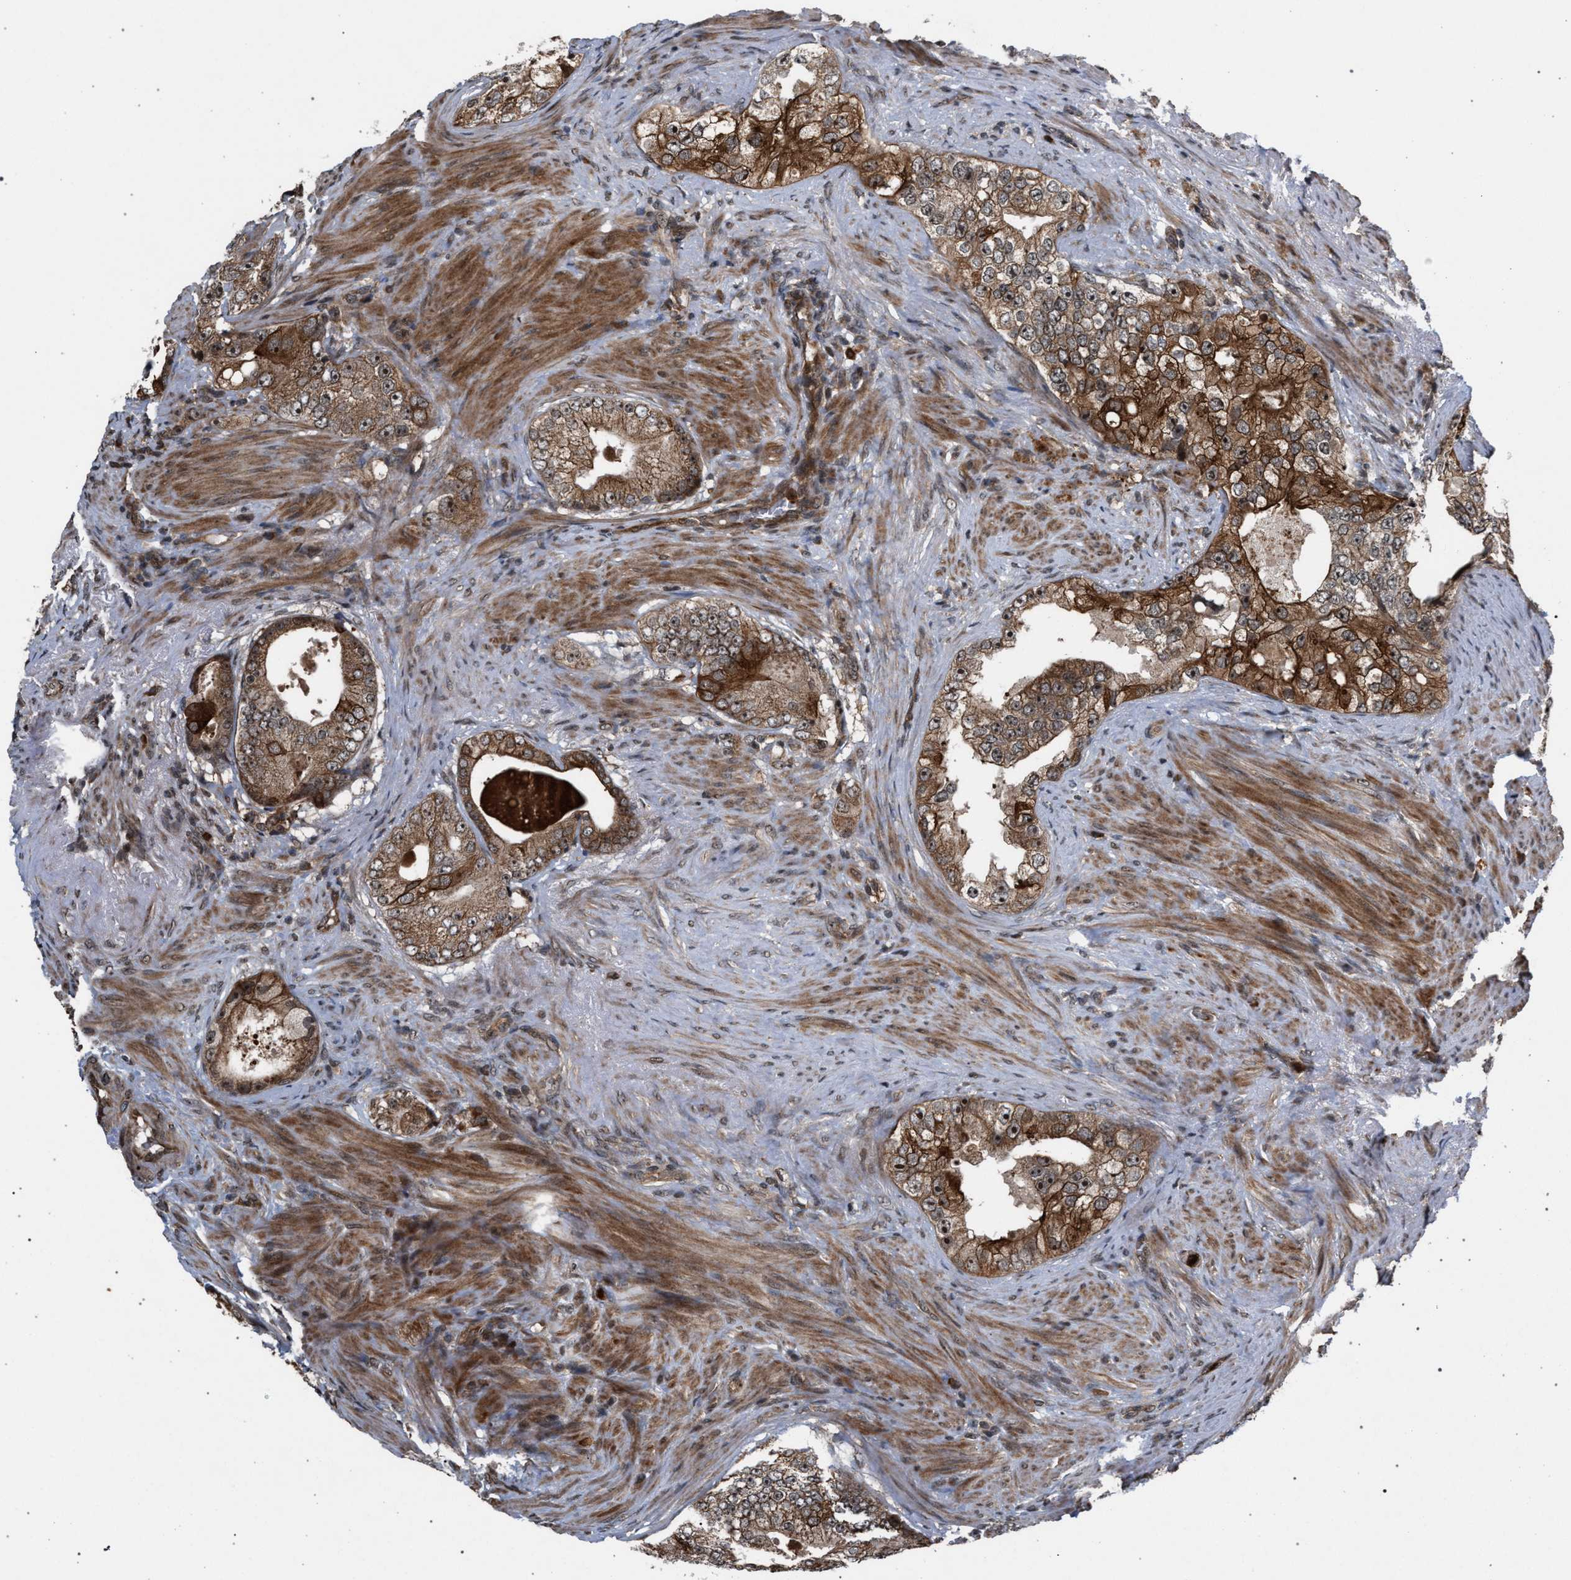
{"staining": {"intensity": "moderate", "quantity": ">75%", "location": "cytoplasmic/membranous,nuclear"}, "tissue": "prostate cancer", "cell_type": "Tumor cells", "image_type": "cancer", "snomed": [{"axis": "morphology", "description": "Adenocarcinoma, High grade"}, {"axis": "topography", "description": "Prostate"}], "caption": "DAB immunohistochemical staining of adenocarcinoma (high-grade) (prostate) reveals moderate cytoplasmic/membranous and nuclear protein staining in approximately >75% of tumor cells.", "gene": "IRAK4", "patient": {"sex": "male", "age": 66}}